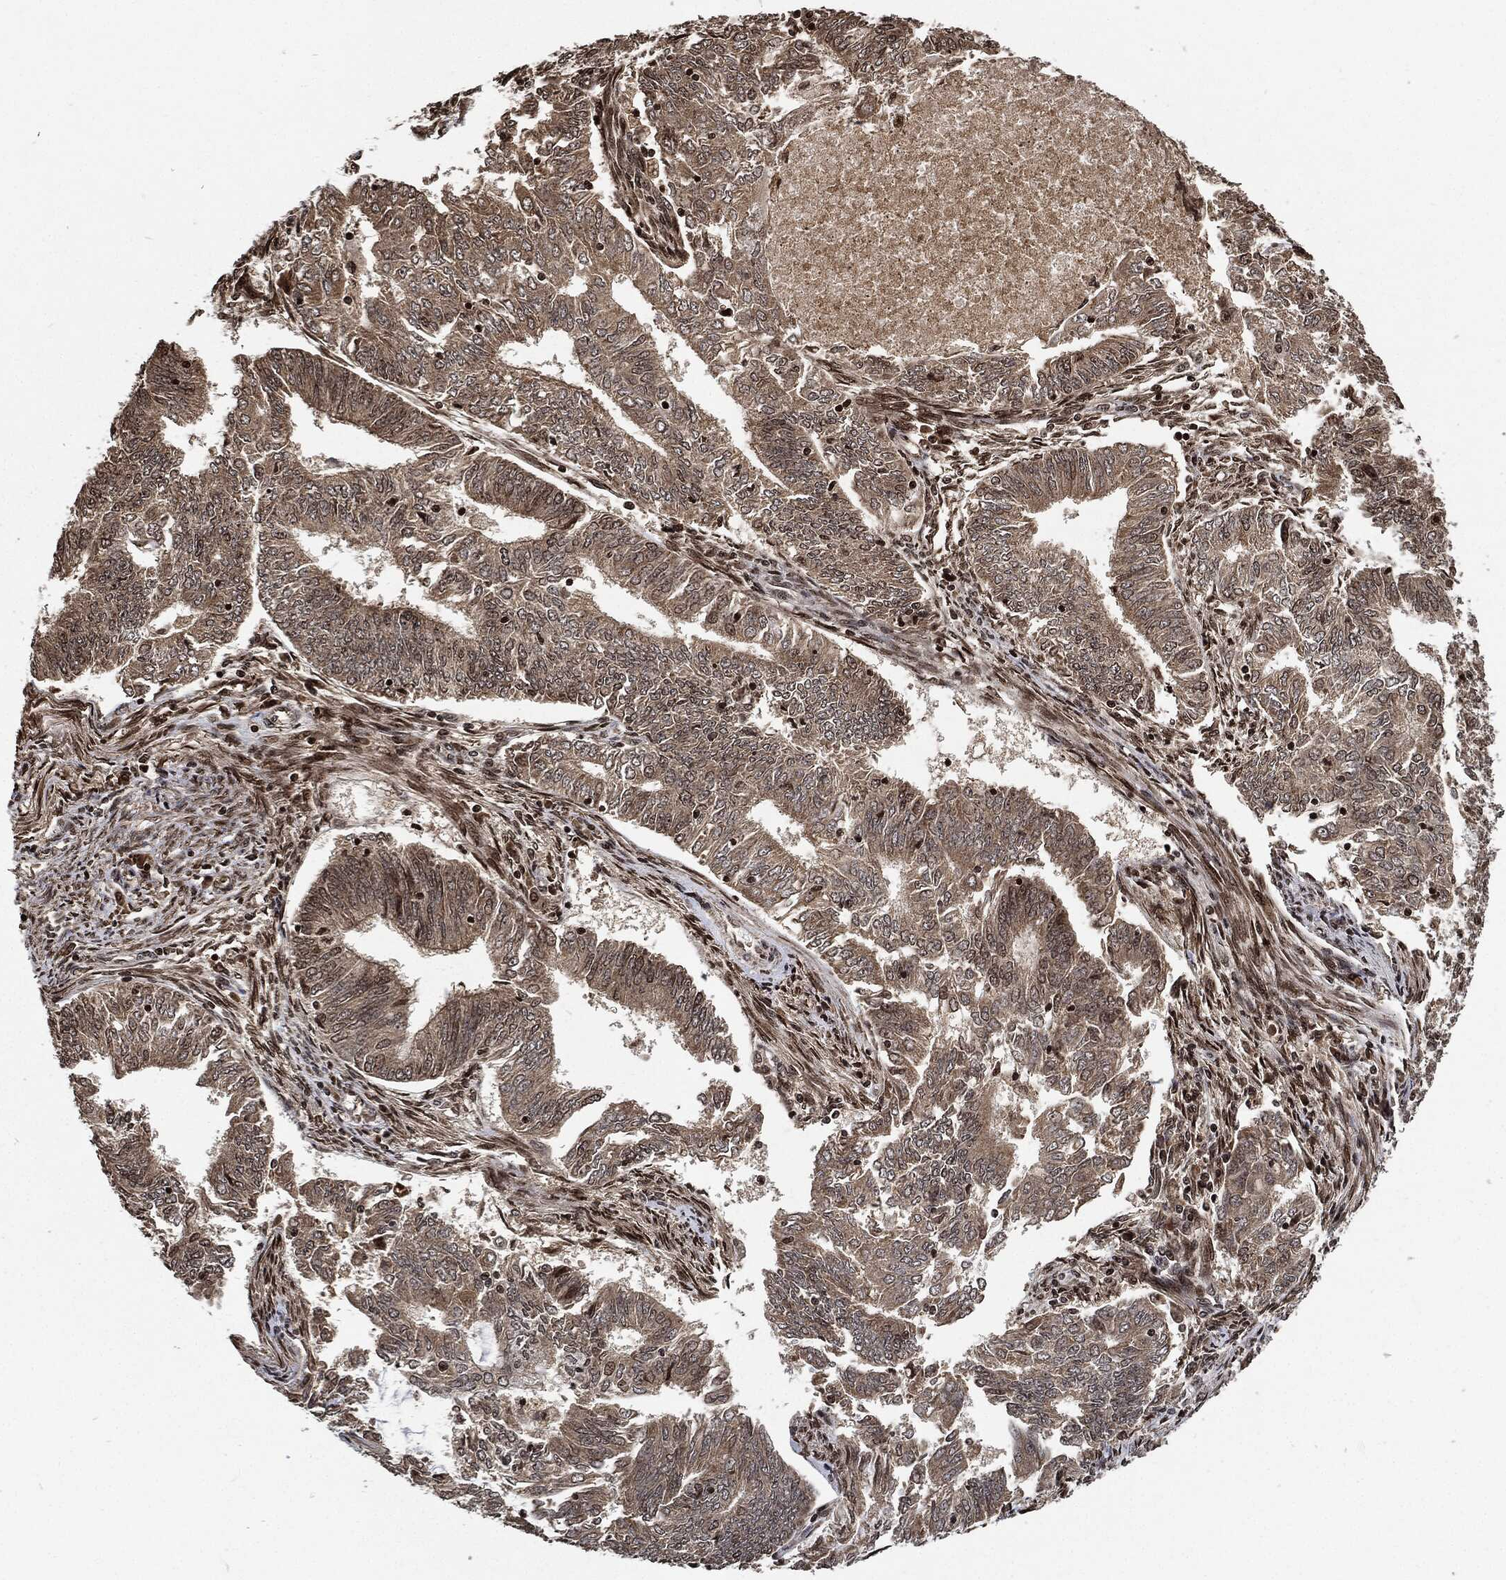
{"staining": {"intensity": "weak", "quantity": "<25%", "location": "cytoplasmic/membranous"}, "tissue": "endometrial cancer", "cell_type": "Tumor cells", "image_type": "cancer", "snomed": [{"axis": "morphology", "description": "Adenocarcinoma, NOS"}, {"axis": "topography", "description": "Endometrium"}], "caption": "Tumor cells are negative for protein expression in human endometrial adenocarcinoma. (Stains: DAB immunohistochemistry (IHC) with hematoxylin counter stain, Microscopy: brightfield microscopy at high magnification).", "gene": "PDK1", "patient": {"sex": "female", "age": 62}}